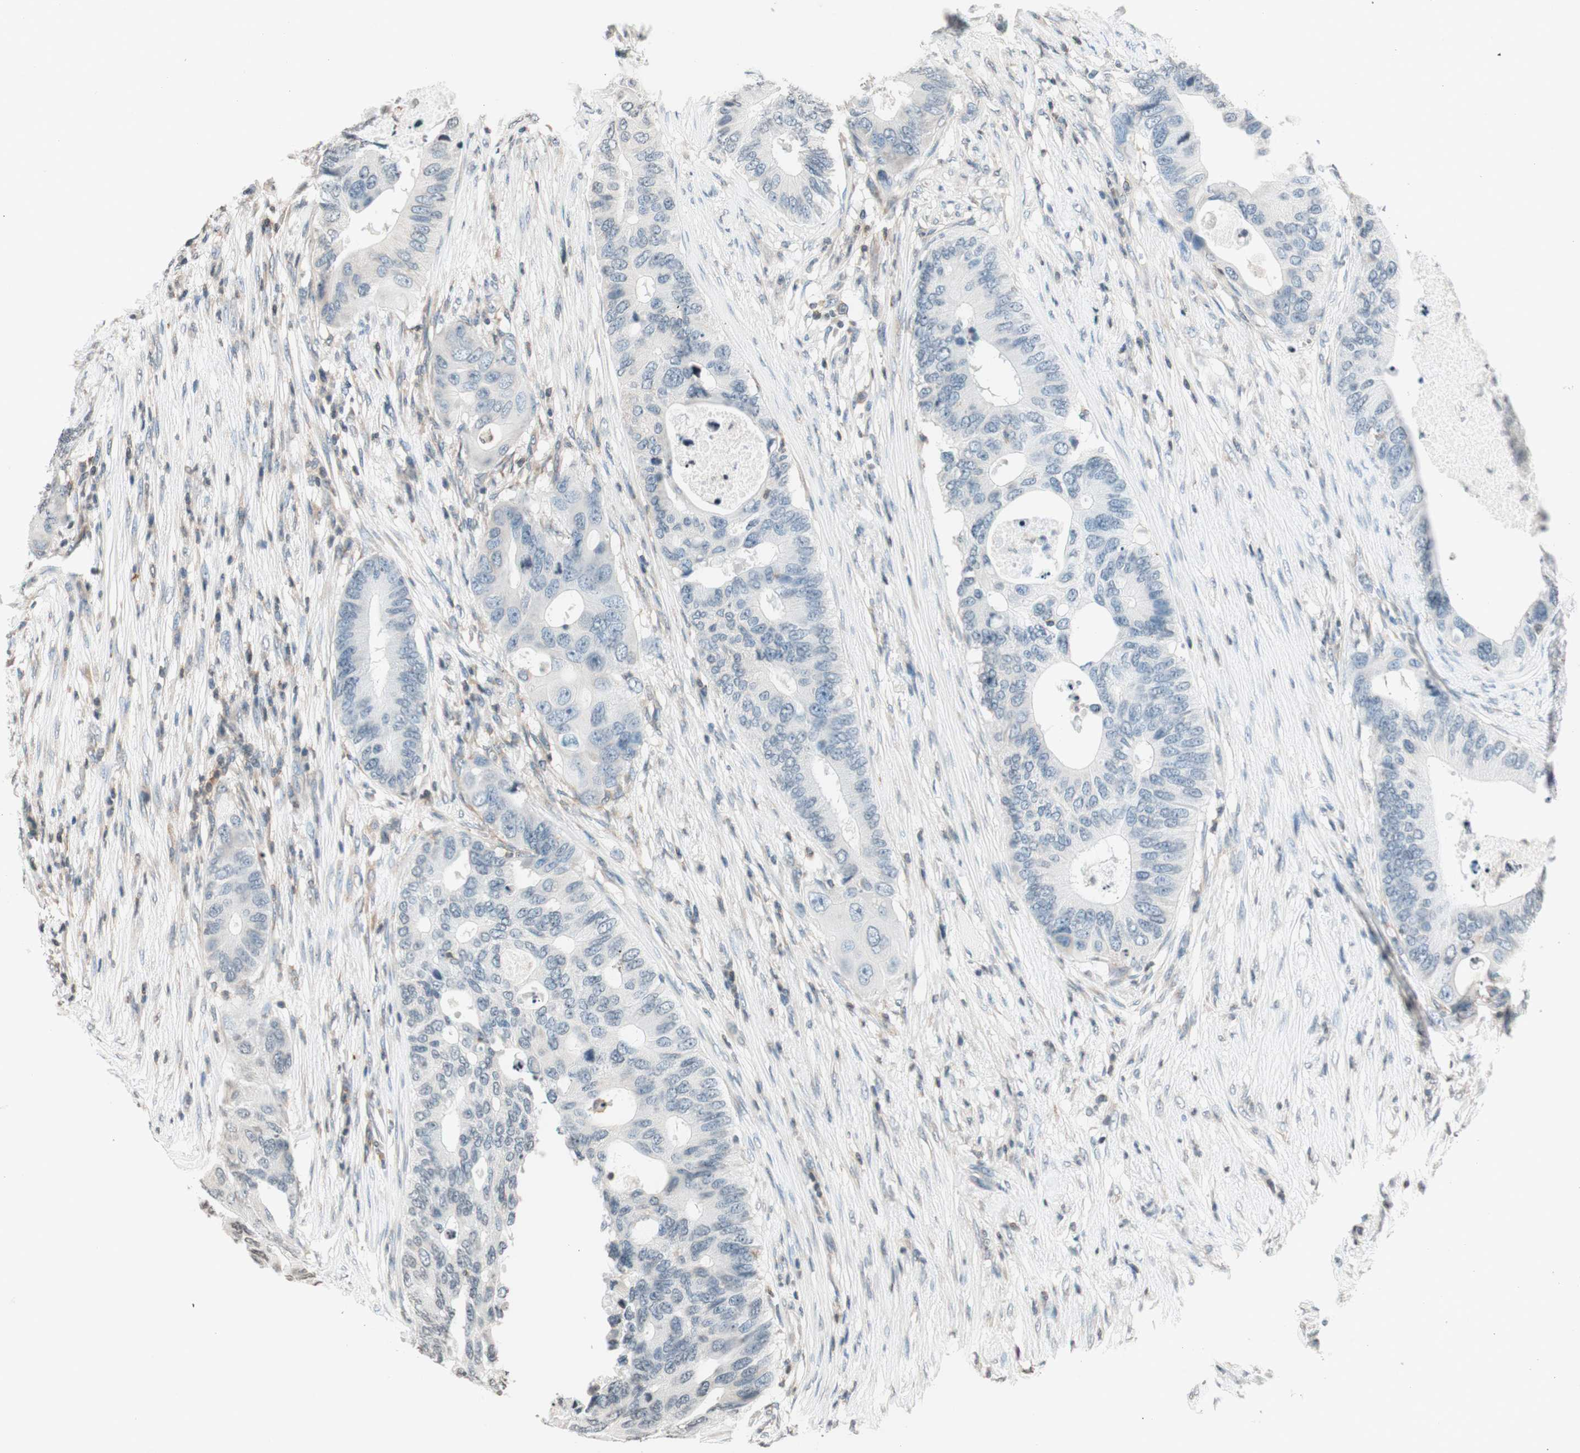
{"staining": {"intensity": "negative", "quantity": "none", "location": "none"}, "tissue": "colorectal cancer", "cell_type": "Tumor cells", "image_type": "cancer", "snomed": [{"axis": "morphology", "description": "Adenocarcinoma, NOS"}, {"axis": "topography", "description": "Colon"}], "caption": "Tumor cells are negative for brown protein staining in colorectal cancer. (Stains: DAB IHC with hematoxylin counter stain, Microscopy: brightfield microscopy at high magnification).", "gene": "WIPF1", "patient": {"sex": "male", "age": 71}}